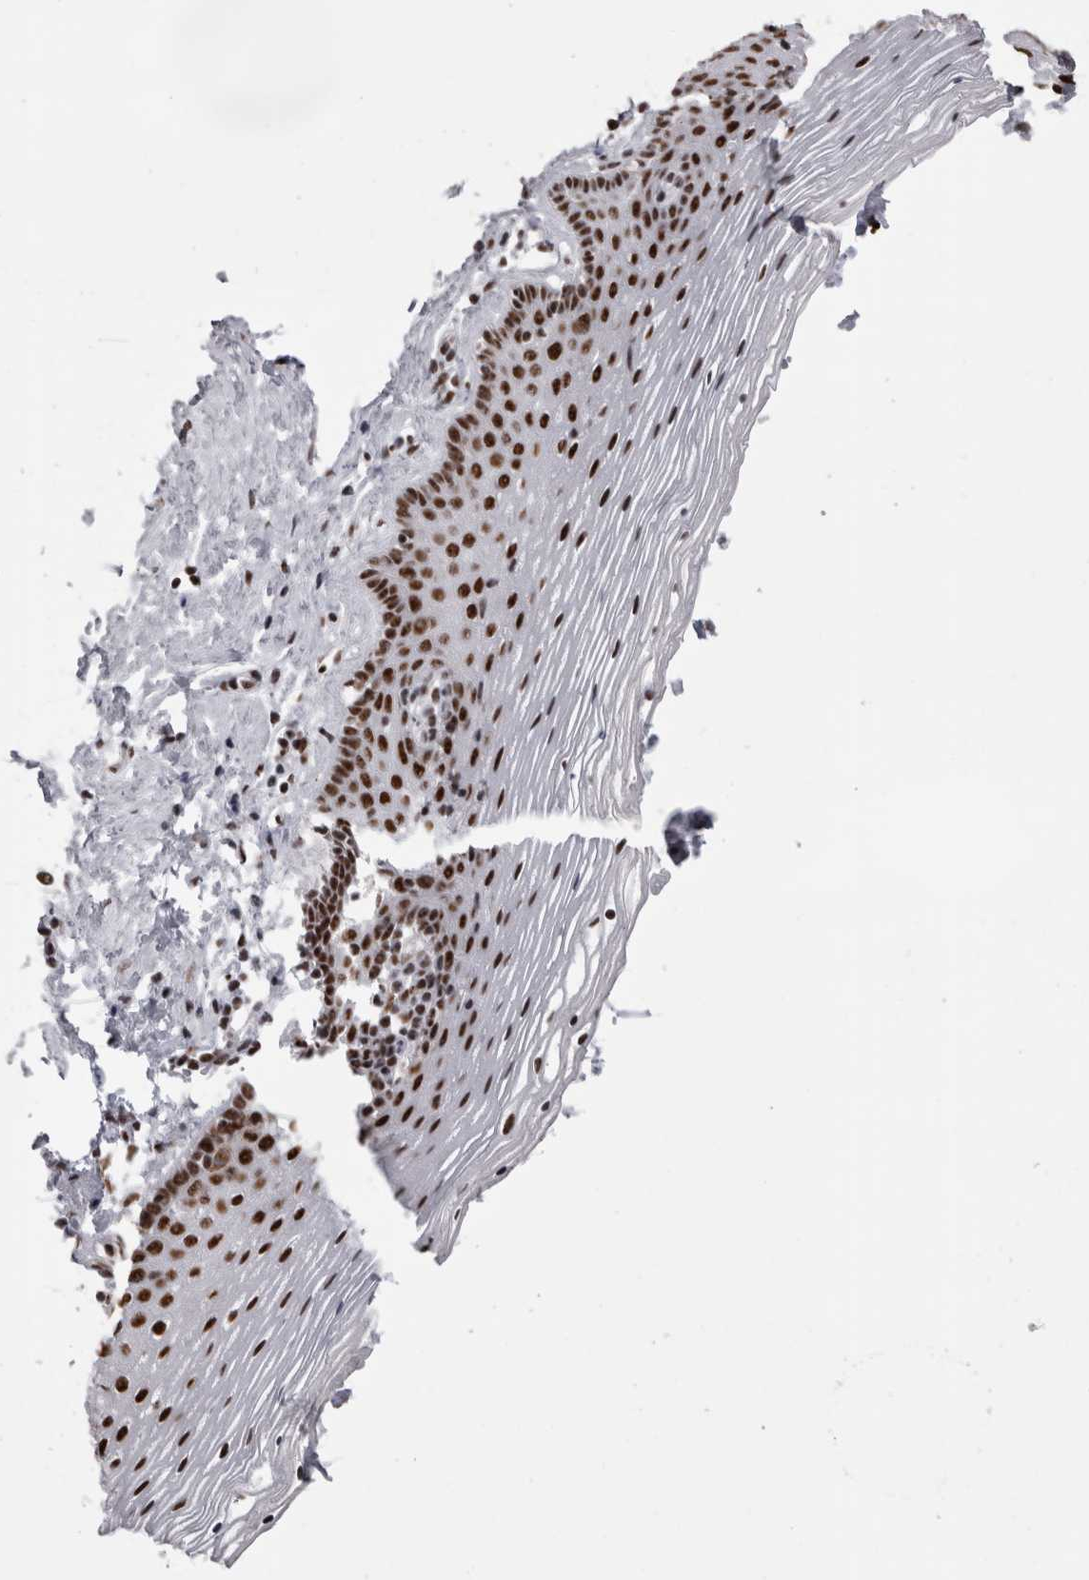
{"staining": {"intensity": "strong", "quantity": ">75%", "location": "nuclear"}, "tissue": "vagina", "cell_type": "Squamous epithelial cells", "image_type": "normal", "snomed": [{"axis": "morphology", "description": "Normal tissue, NOS"}, {"axis": "topography", "description": "Vagina"}], "caption": "Immunohistochemical staining of normal vagina displays strong nuclear protein staining in about >75% of squamous epithelial cells. Using DAB (brown) and hematoxylin (blue) stains, captured at high magnification using brightfield microscopy.", "gene": "SNRNP40", "patient": {"sex": "female", "age": 32}}